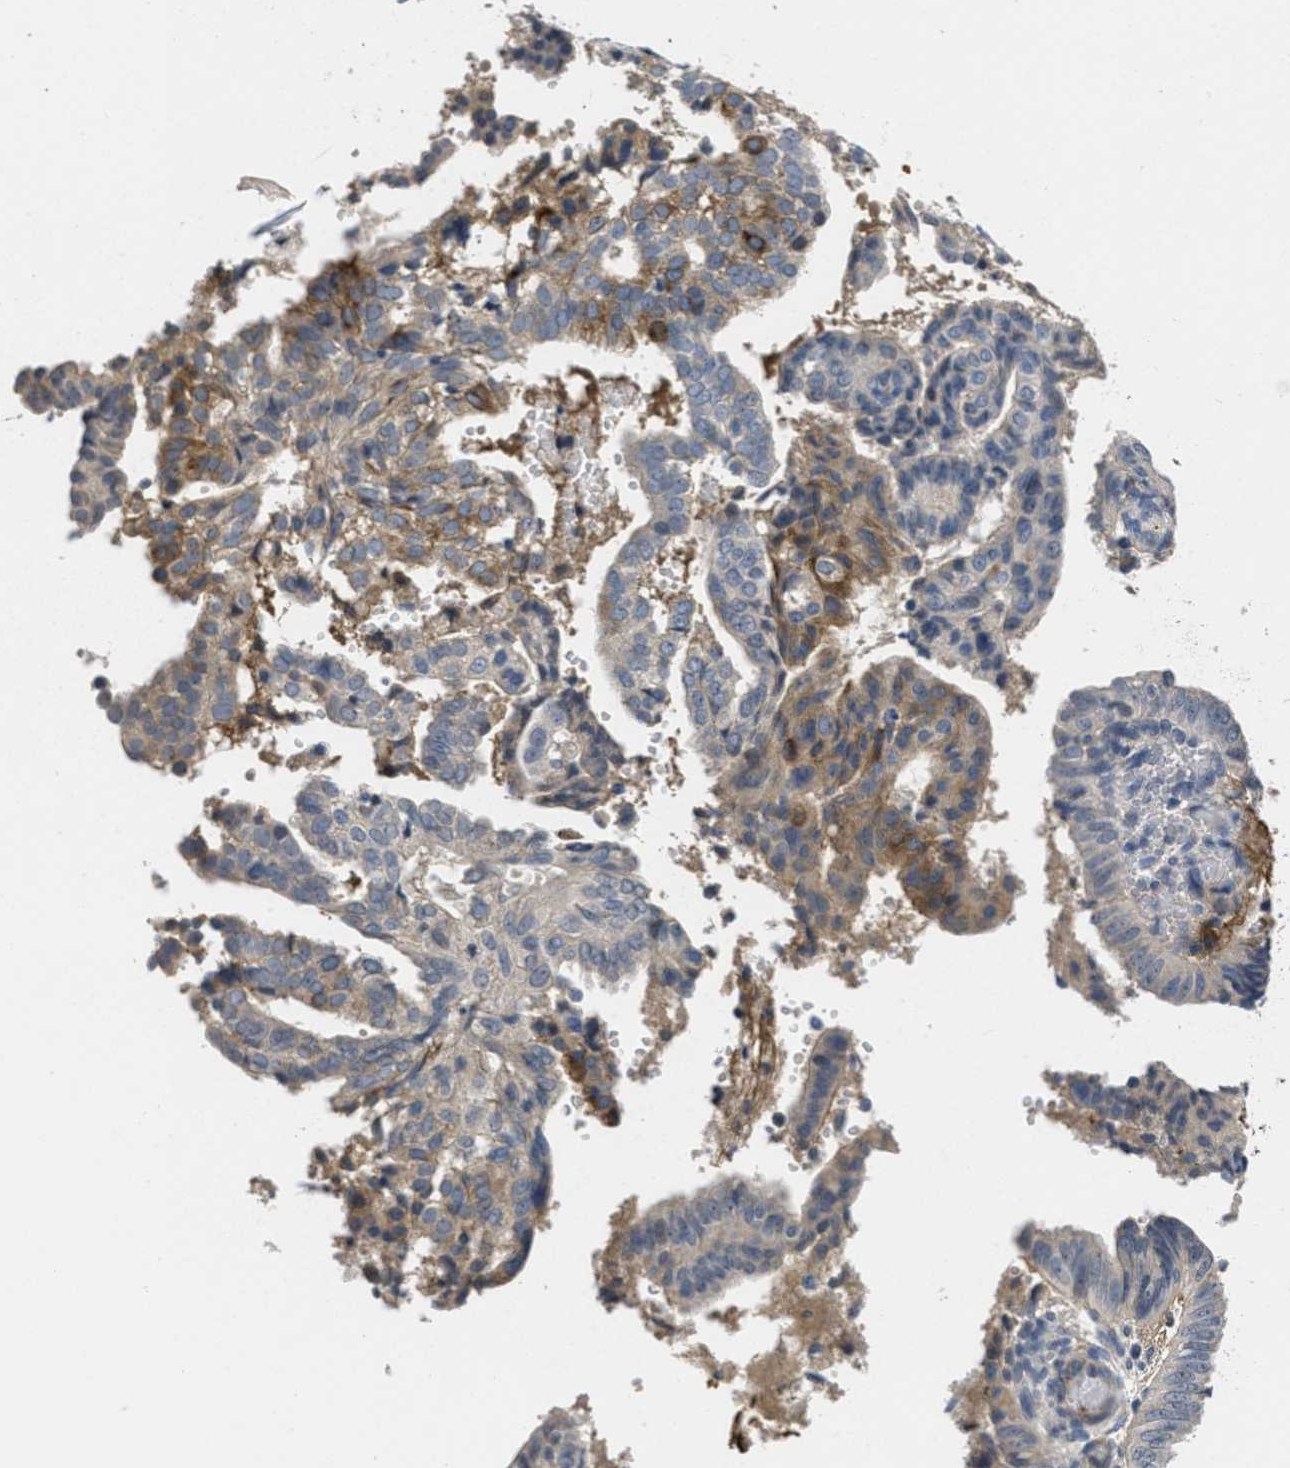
{"staining": {"intensity": "moderate", "quantity": "<25%", "location": "cytoplasmic/membranous"}, "tissue": "endometrial cancer", "cell_type": "Tumor cells", "image_type": "cancer", "snomed": [{"axis": "morphology", "description": "Adenocarcinoma, NOS"}, {"axis": "topography", "description": "Endometrium"}], "caption": "Brown immunohistochemical staining in human endometrial cancer (adenocarcinoma) exhibits moderate cytoplasmic/membranous staining in approximately <25% of tumor cells.", "gene": "ANGPT1", "patient": {"sex": "female", "age": 58}}